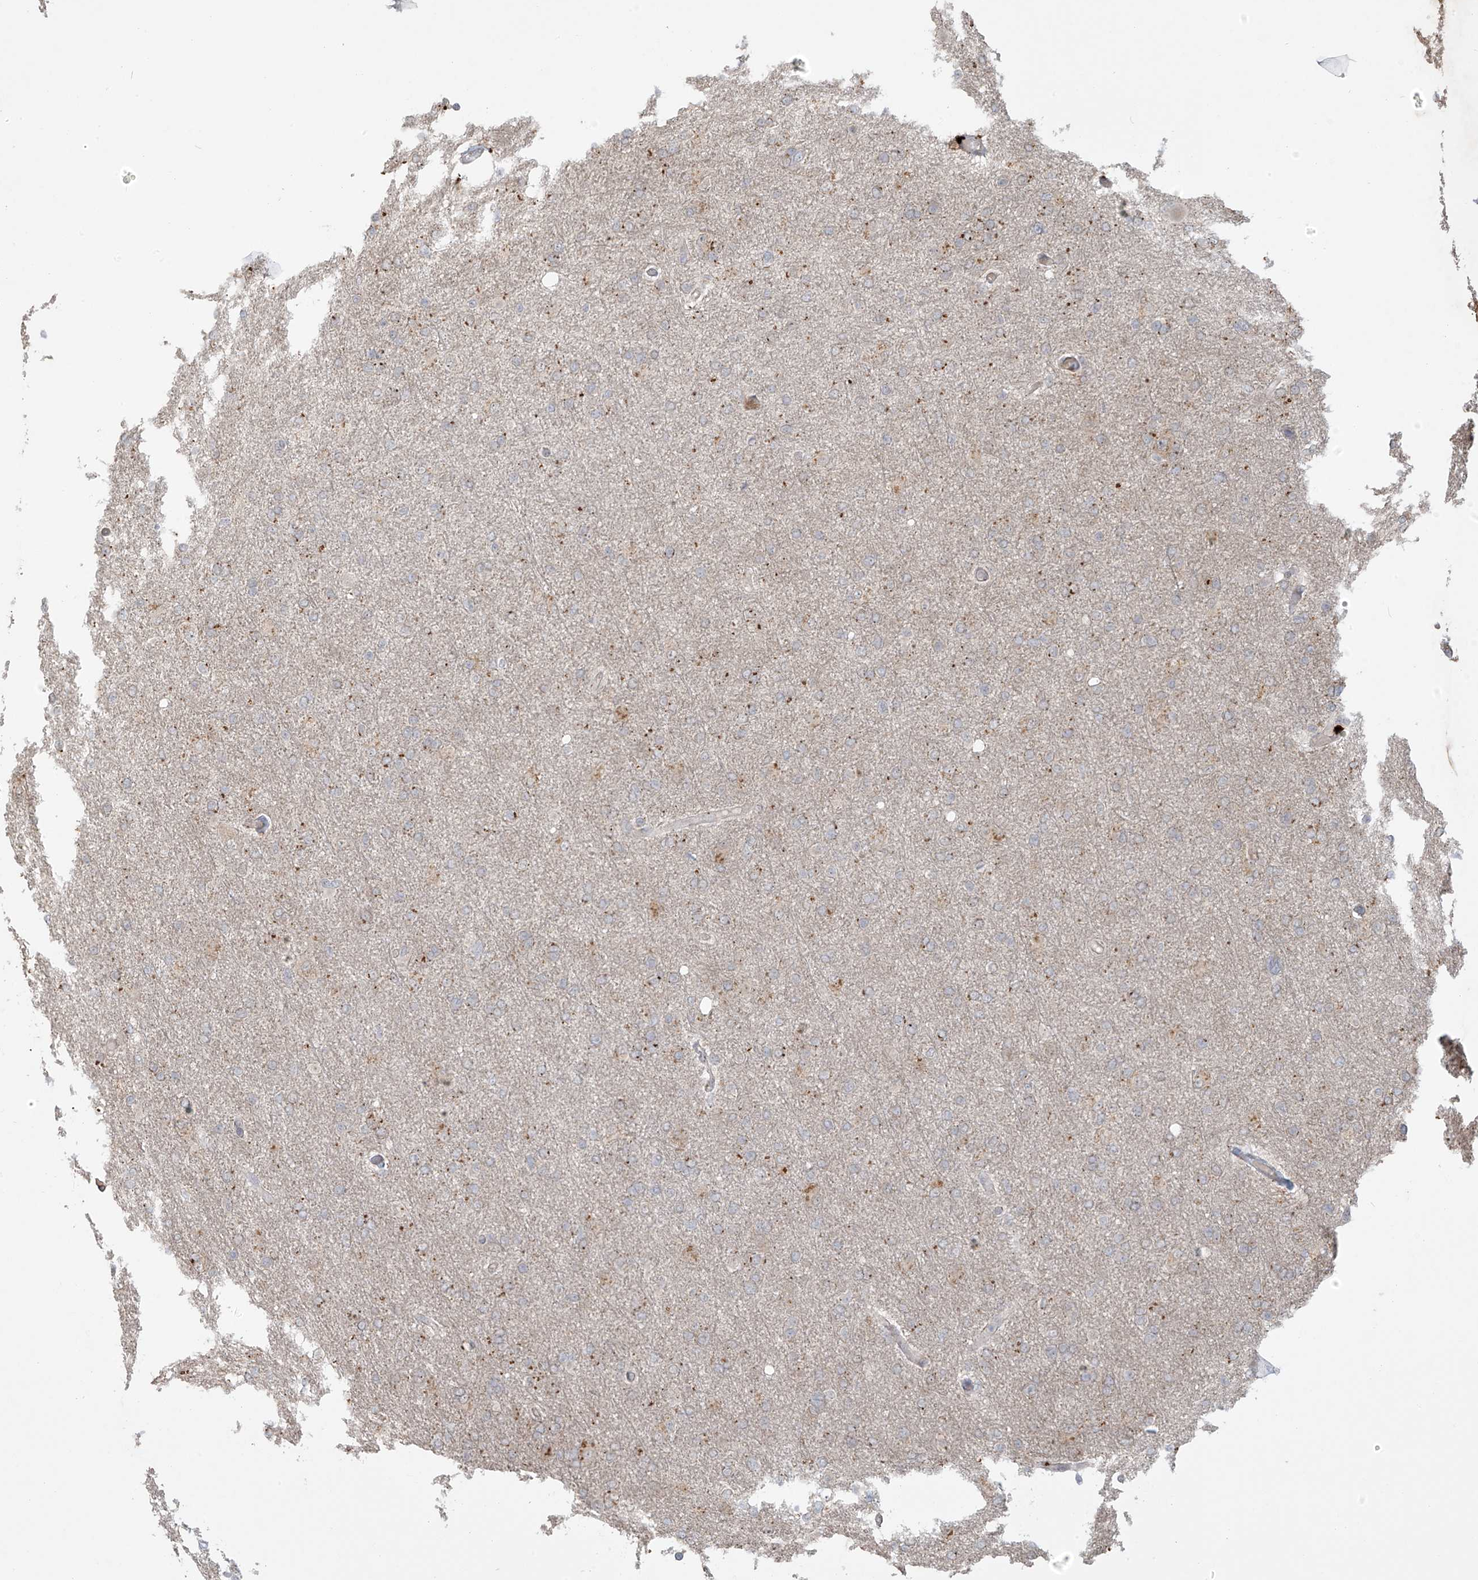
{"staining": {"intensity": "weak", "quantity": "<25%", "location": "cytoplasmic/membranous"}, "tissue": "glioma", "cell_type": "Tumor cells", "image_type": "cancer", "snomed": [{"axis": "morphology", "description": "Glioma, malignant, High grade"}, {"axis": "topography", "description": "Cerebral cortex"}], "caption": "Immunohistochemistry image of neoplastic tissue: glioma stained with DAB shows no significant protein positivity in tumor cells. (Brightfield microscopy of DAB (3,3'-diaminobenzidine) immunohistochemistry at high magnification).", "gene": "PLEKHM3", "patient": {"sex": "female", "age": 36}}